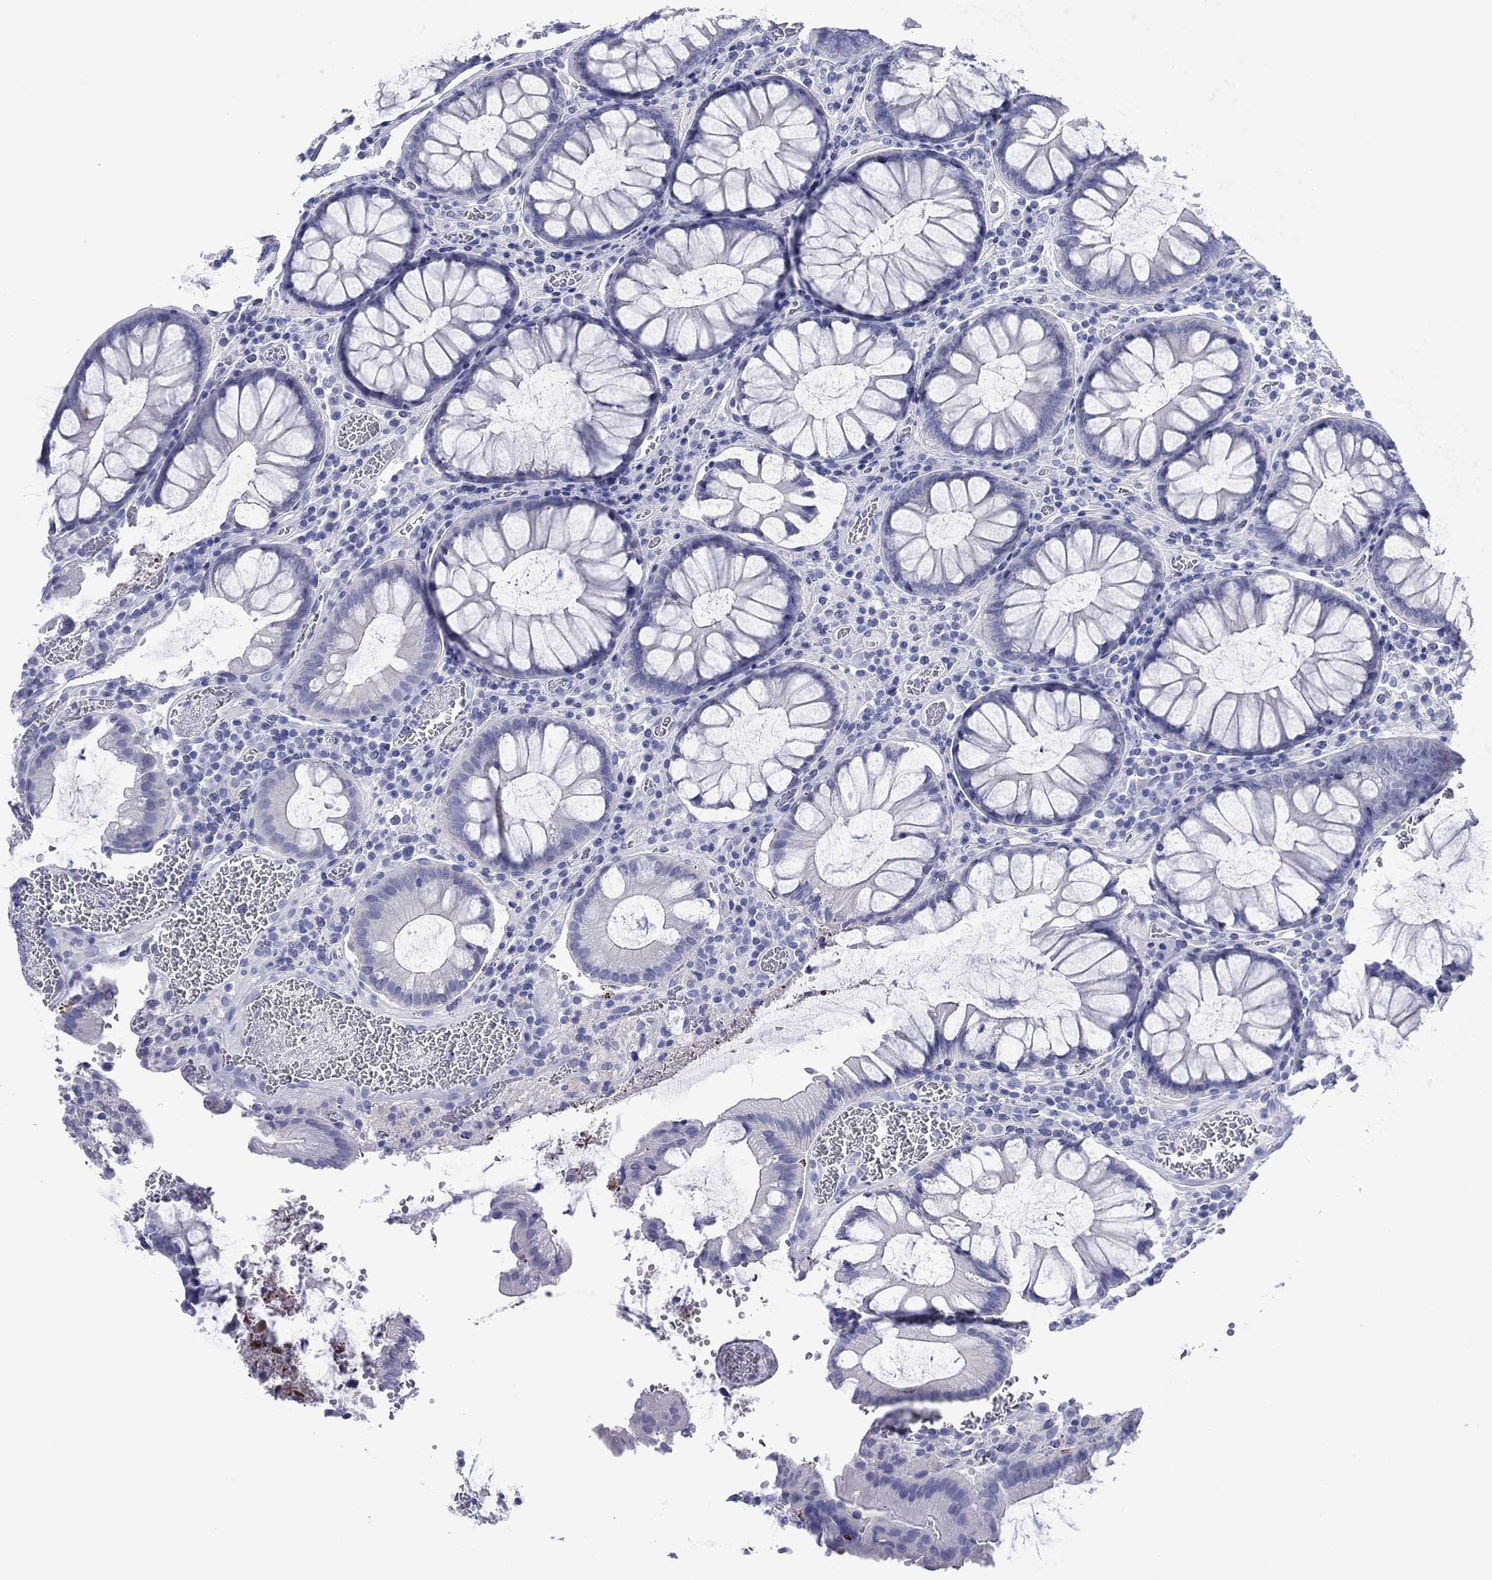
{"staining": {"intensity": "negative", "quantity": "none", "location": "none"}, "tissue": "colorectal cancer", "cell_type": "Tumor cells", "image_type": "cancer", "snomed": [{"axis": "morphology", "description": "Adenocarcinoma, NOS"}, {"axis": "topography", "description": "Colon"}], "caption": "Immunohistochemical staining of adenocarcinoma (colorectal) reveals no significant expression in tumor cells.", "gene": "MLANA", "patient": {"sex": "female", "age": 48}}